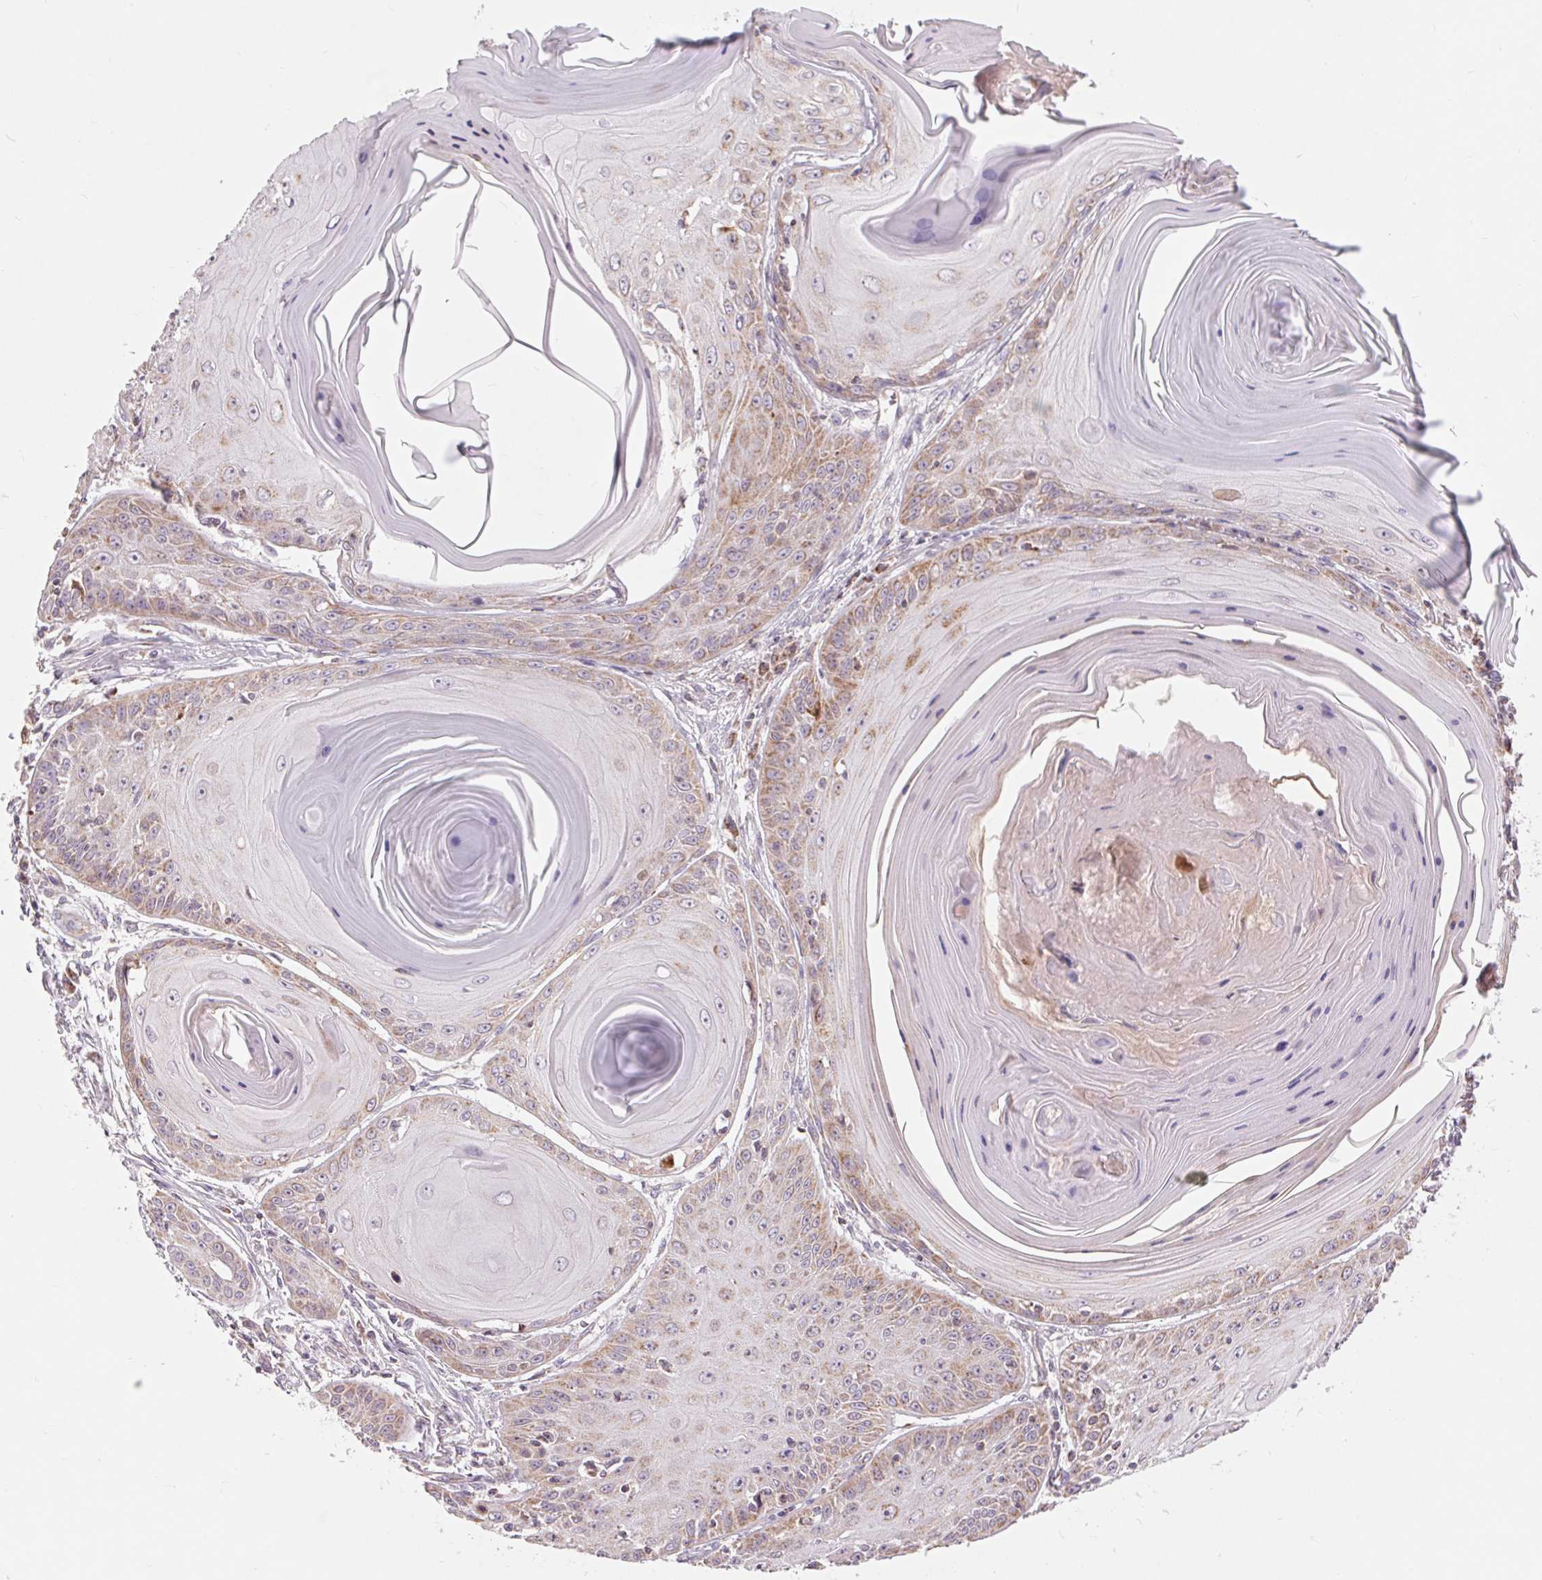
{"staining": {"intensity": "moderate", "quantity": "<25%", "location": "cytoplasmic/membranous"}, "tissue": "skin cancer", "cell_type": "Tumor cells", "image_type": "cancer", "snomed": [{"axis": "morphology", "description": "Squamous cell carcinoma, NOS"}, {"axis": "topography", "description": "Skin"}, {"axis": "topography", "description": "Vulva"}], "caption": "Squamous cell carcinoma (skin) stained with immunohistochemistry (IHC) reveals moderate cytoplasmic/membranous staining in approximately <25% of tumor cells. The staining was performed using DAB (3,3'-diaminobenzidine) to visualize the protein expression in brown, while the nuclei were stained in blue with hematoxylin (Magnification: 20x).", "gene": "COX6A1", "patient": {"sex": "female", "age": 85}}